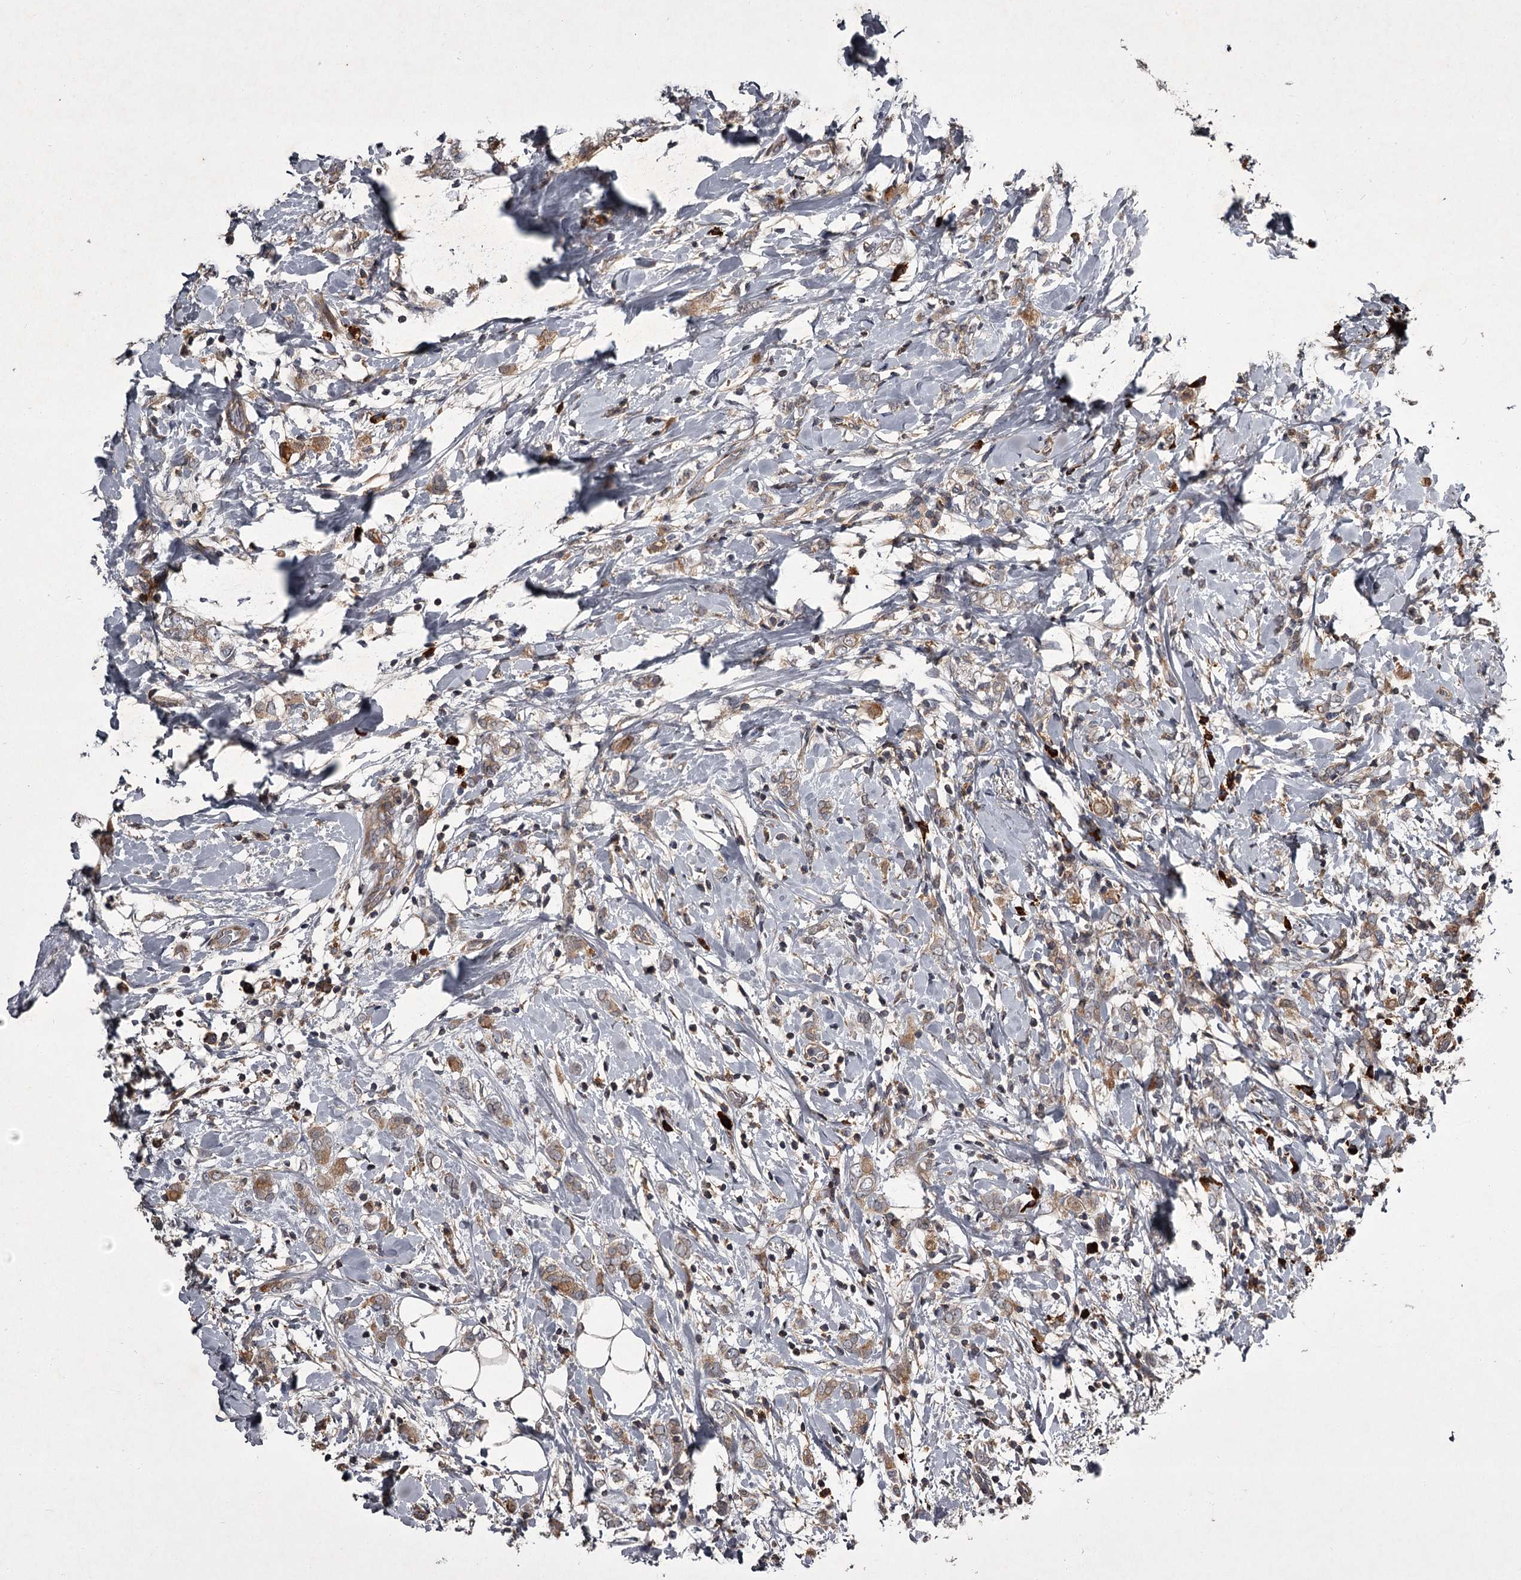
{"staining": {"intensity": "weak", "quantity": ">75%", "location": "cytoplasmic/membranous"}, "tissue": "breast cancer", "cell_type": "Tumor cells", "image_type": "cancer", "snomed": [{"axis": "morphology", "description": "Normal tissue, NOS"}, {"axis": "morphology", "description": "Lobular carcinoma"}, {"axis": "topography", "description": "Breast"}], "caption": "Immunohistochemical staining of human breast cancer (lobular carcinoma) exhibits weak cytoplasmic/membranous protein staining in about >75% of tumor cells.", "gene": "UNC93B1", "patient": {"sex": "female", "age": 47}}